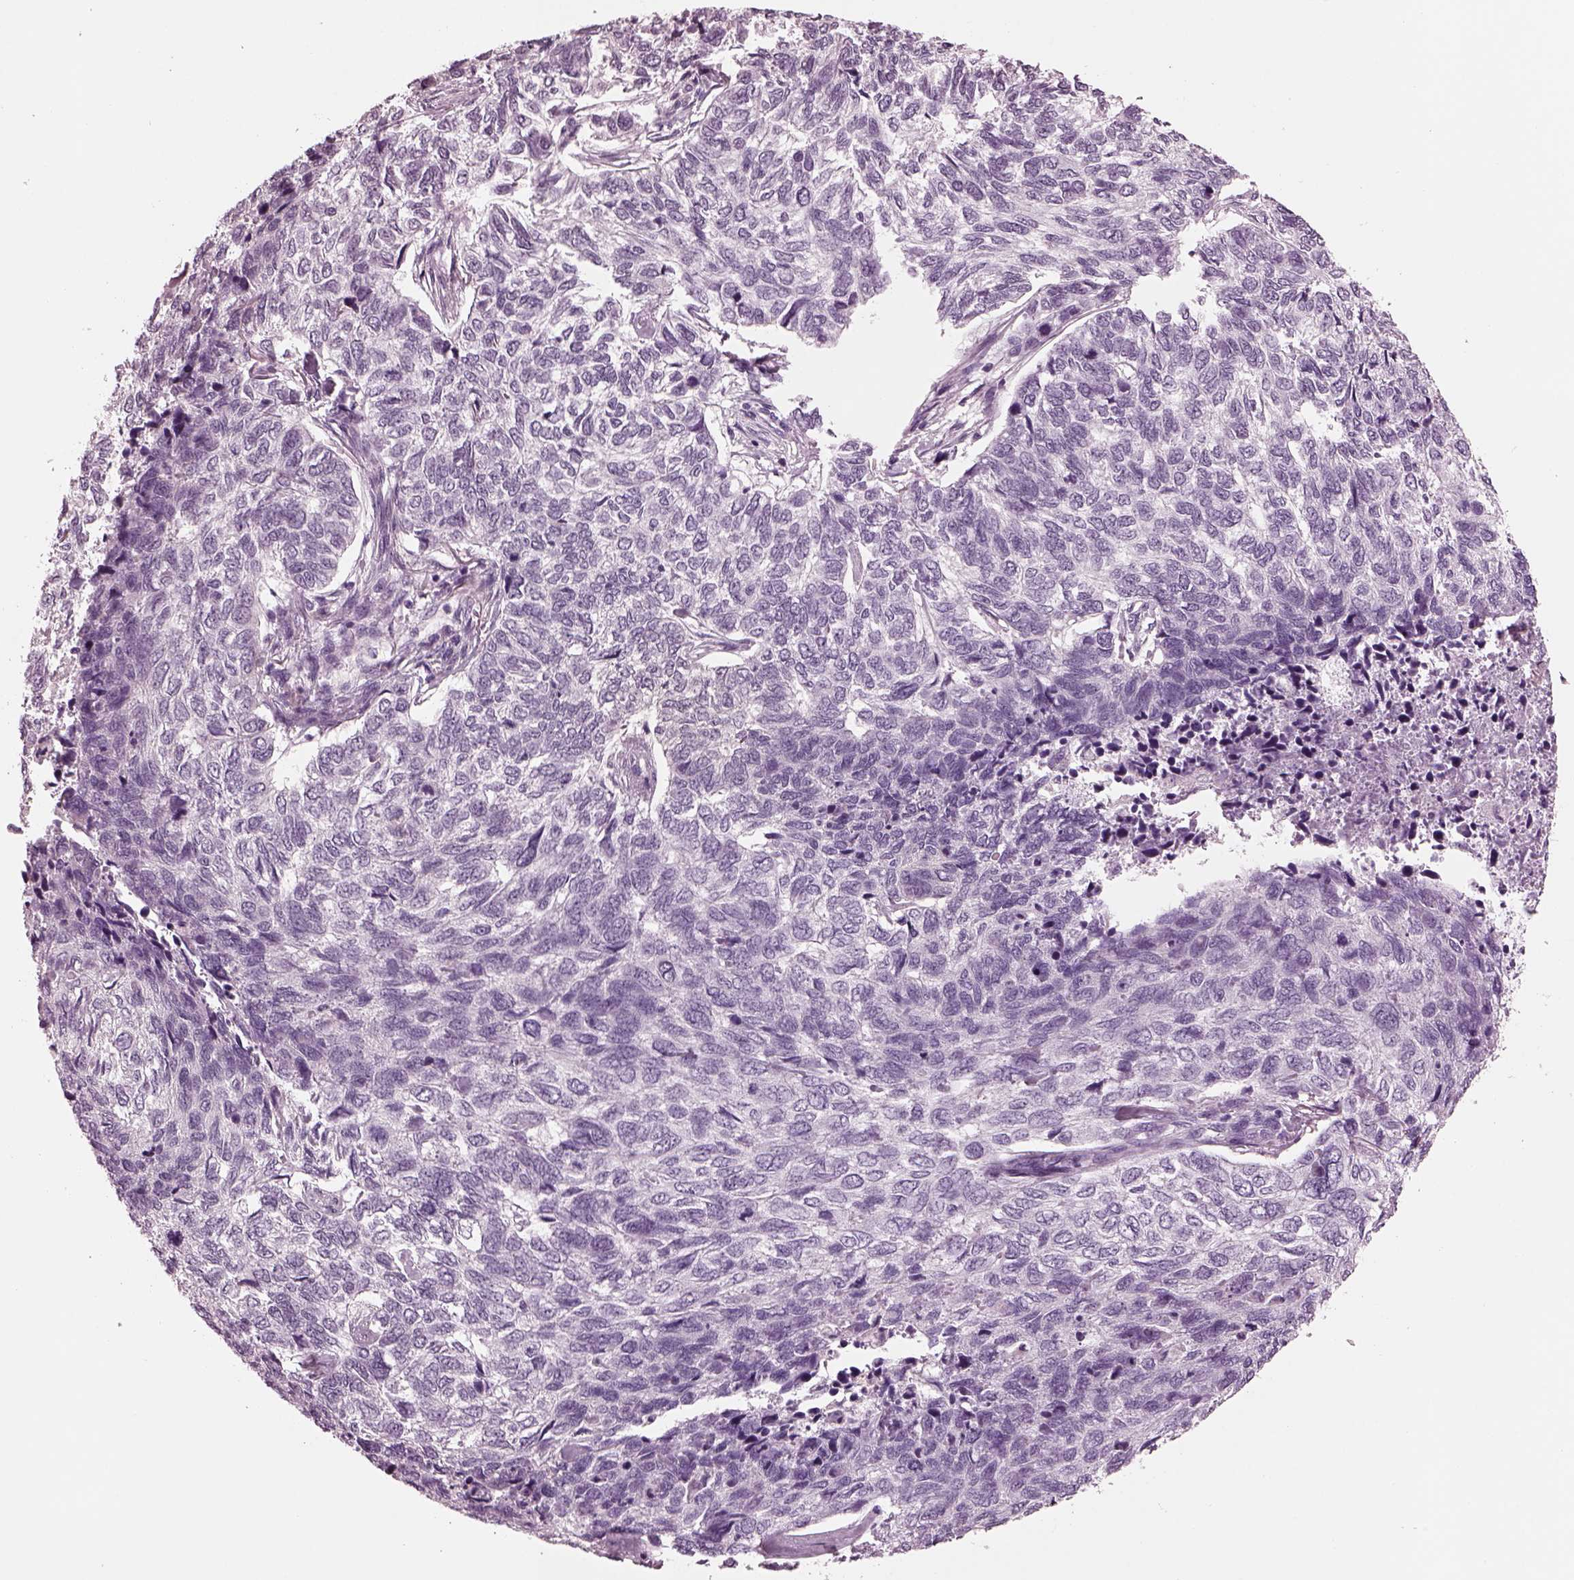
{"staining": {"intensity": "negative", "quantity": "none", "location": "none"}, "tissue": "skin cancer", "cell_type": "Tumor cells", "image_type": "cancer", "snomed": [{"axis": "morphology", "description": "Basal cell carcinoma"}, {"axis": "topography", "description": "Skin"}], "caption": "Immunohistochemistry micrograph of neoplastic tissue: basal cell carcinoma (skin) stained with DAB reveals no significant protein positivity in tumor cells.", "gene": "SLC6A17", "patient": {"sex": "female", "age": 65}}